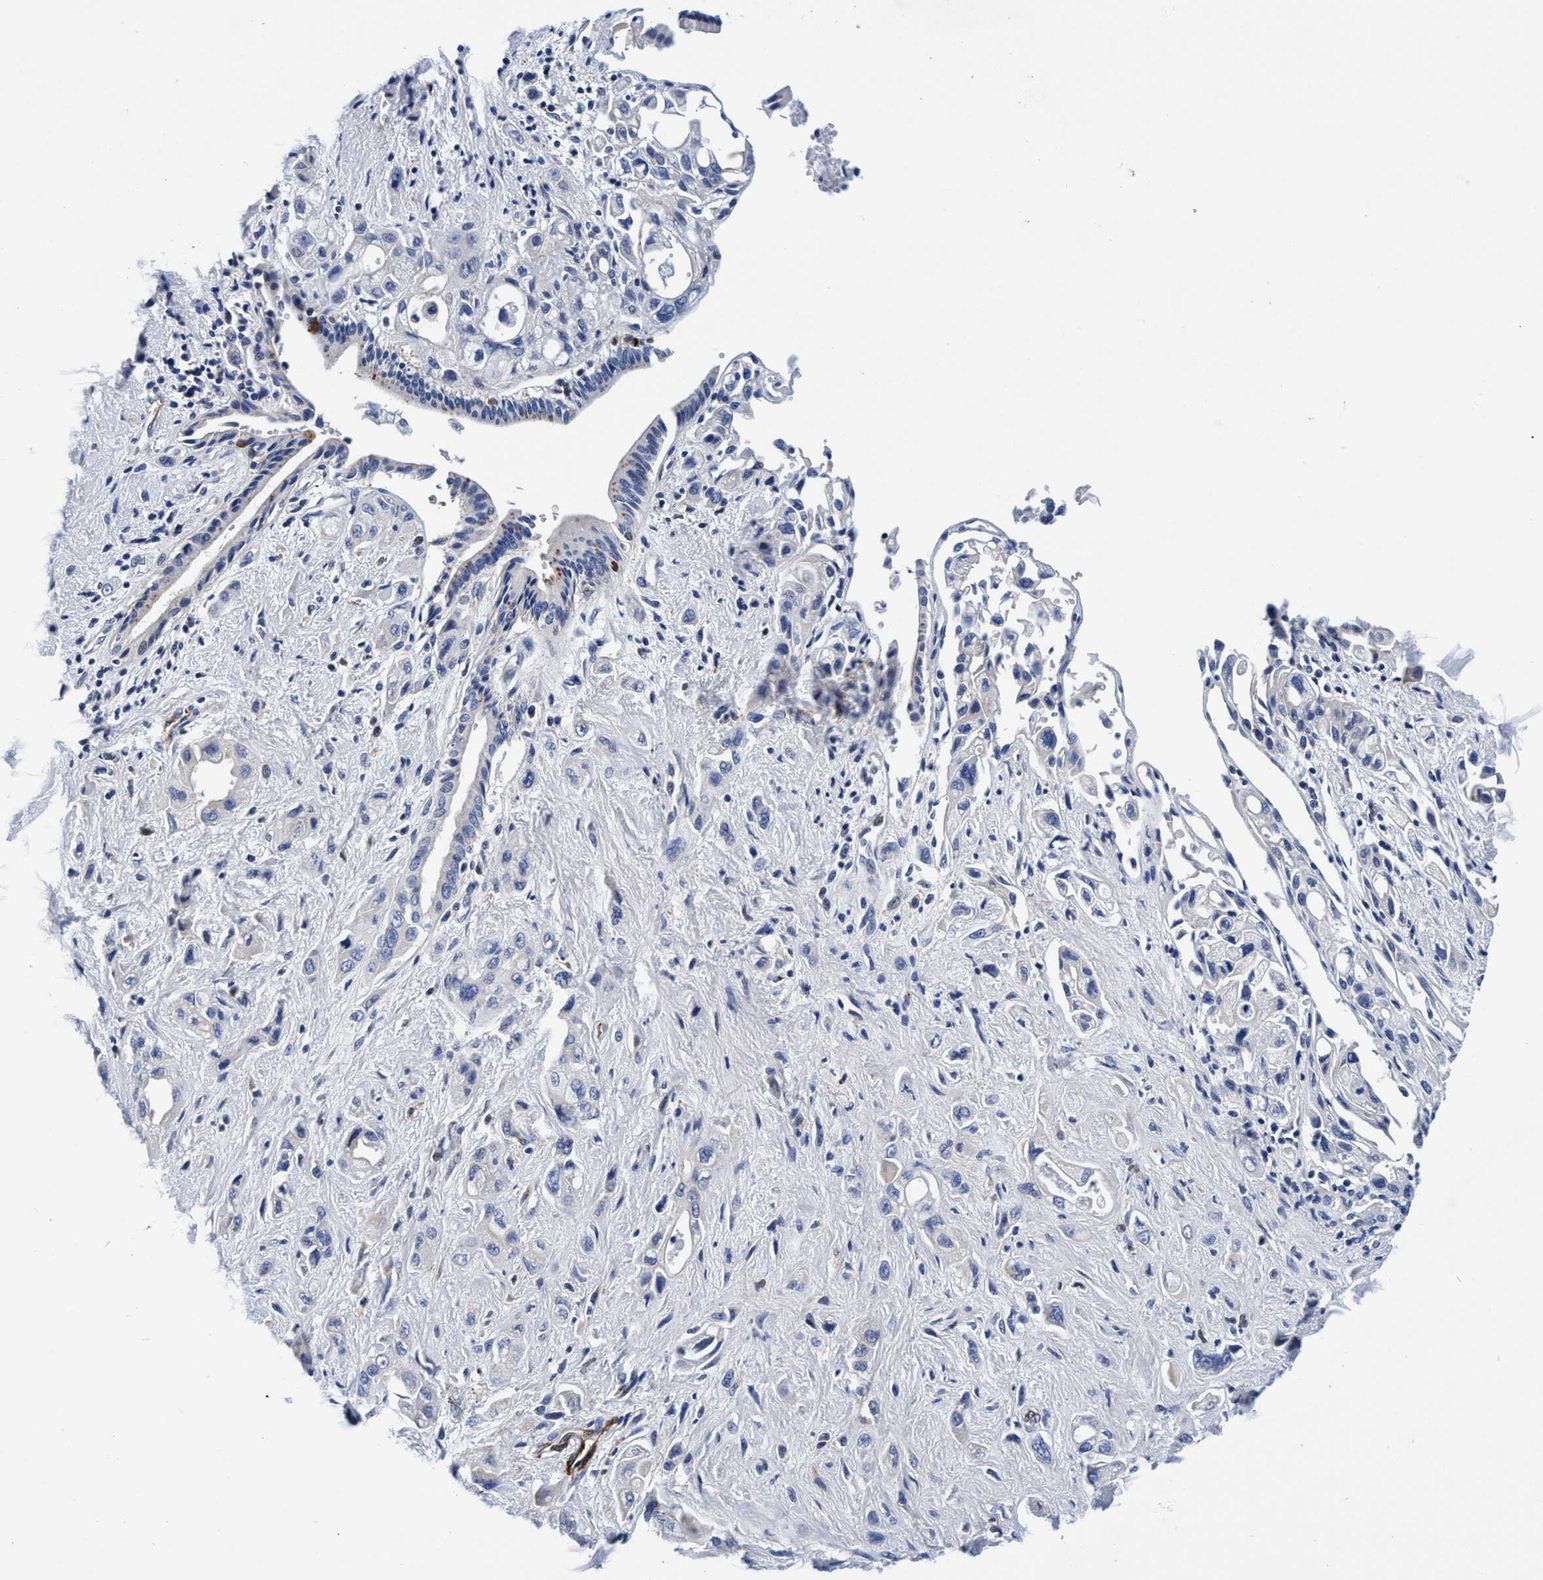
{"staining": {"intensity": "negative", "quantity": "none", "location": "none"}, "tissue": "pancreatic cancer", "cell_type": "Tumor cells", "image_type": "cancer", "snomed": [{"axis": "morphology", "description": "Adenocarcinoma, NOS"}, {"axis": "topography", "description": "Pancreas"}], "caption": "A micrograph of pancreatic cancer (adenocarcinoma) stained for a protein shows no brown staining in tumor cells.", "gene": "UBALD2", "patient": {"sex": "female", "age": 66}}